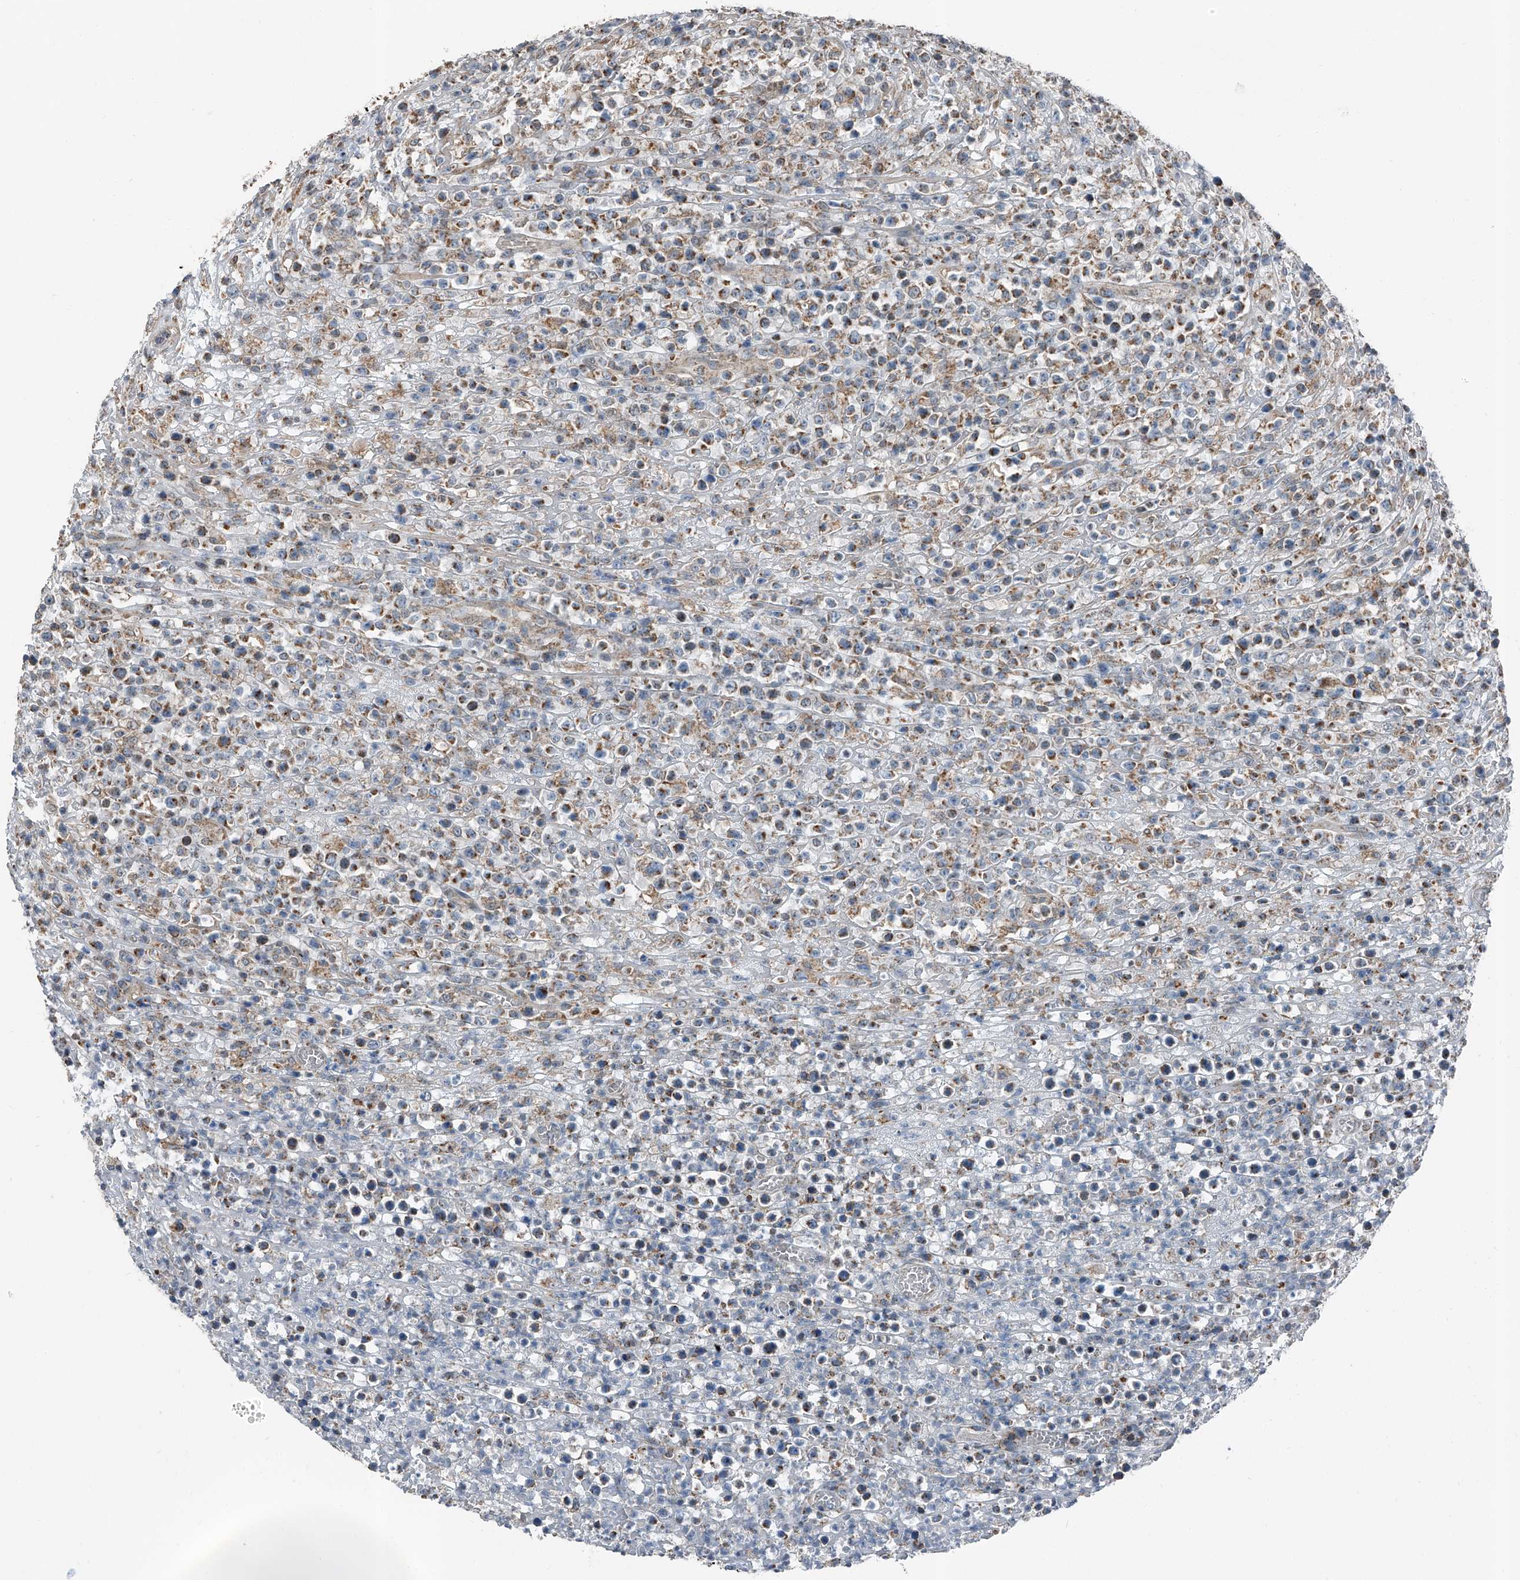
{"staining": {"intensity": "moderate", "quantity": ">75%", "location": "cytoplasmic/membranous"}, "tissue": "lymphoma", "cell_type": "Tumor cells", "image_type": "cancer", "snomed": [{"axis": "morphology", "description": "Malignant lymphoma, non-Hodgkin's type, High grade"}, {"axis": "topography", "description": "Colon"}], "caption": "High-magnification brightfield microscopy of high-grade malignant lymphoma, non-Hodgkin's type stained with DAB (3,3'-diaminobenzidine) (brown) and counterstained with hematoxylin (blue). tumor cells exhibit moderate cytoplasmic/membranous positivity is appreciated in approximately>75% of cells.", "gene": "CHRNA7", "patient": {"sex": "female", "age": 53}}